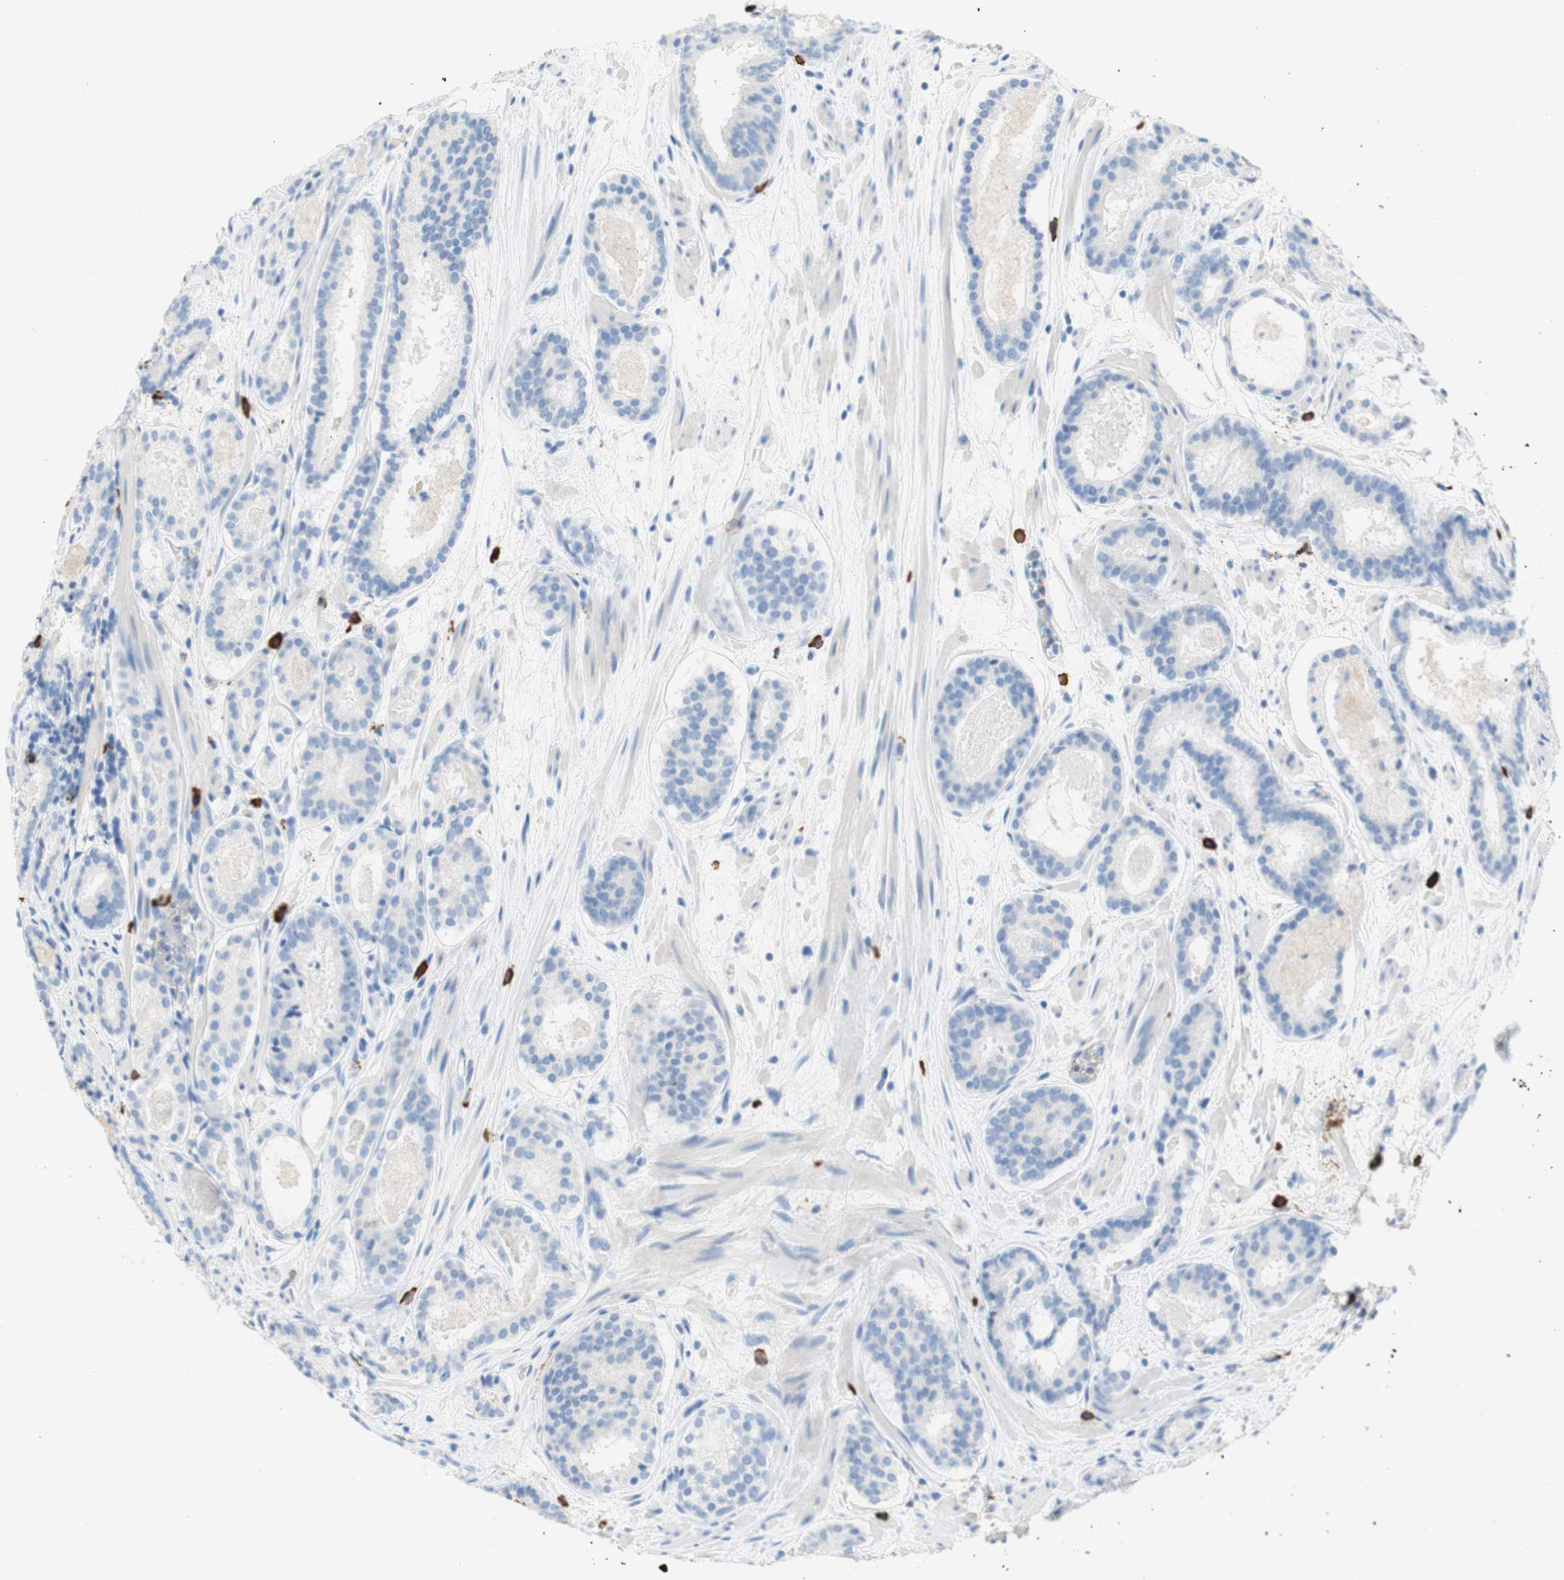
{"staining": {"intensity": "negative", "quantity": "none", "location": "none"}, "tissue": "prostate cancer", "cell_type": "Tumor cells", "image_type": "cancer", "snomed": [{"axis": "morphology", "description": "Adenocarcinoma, Low grade"}, {"axis": "topography", "description": "Prostate"}], "caption": "DAB immunohistochemical staining of prostate cancer reveals no significant staining in tumor cells.", "gene": "CEACAM1", "patient": {"sex": "male", "age": 69}}